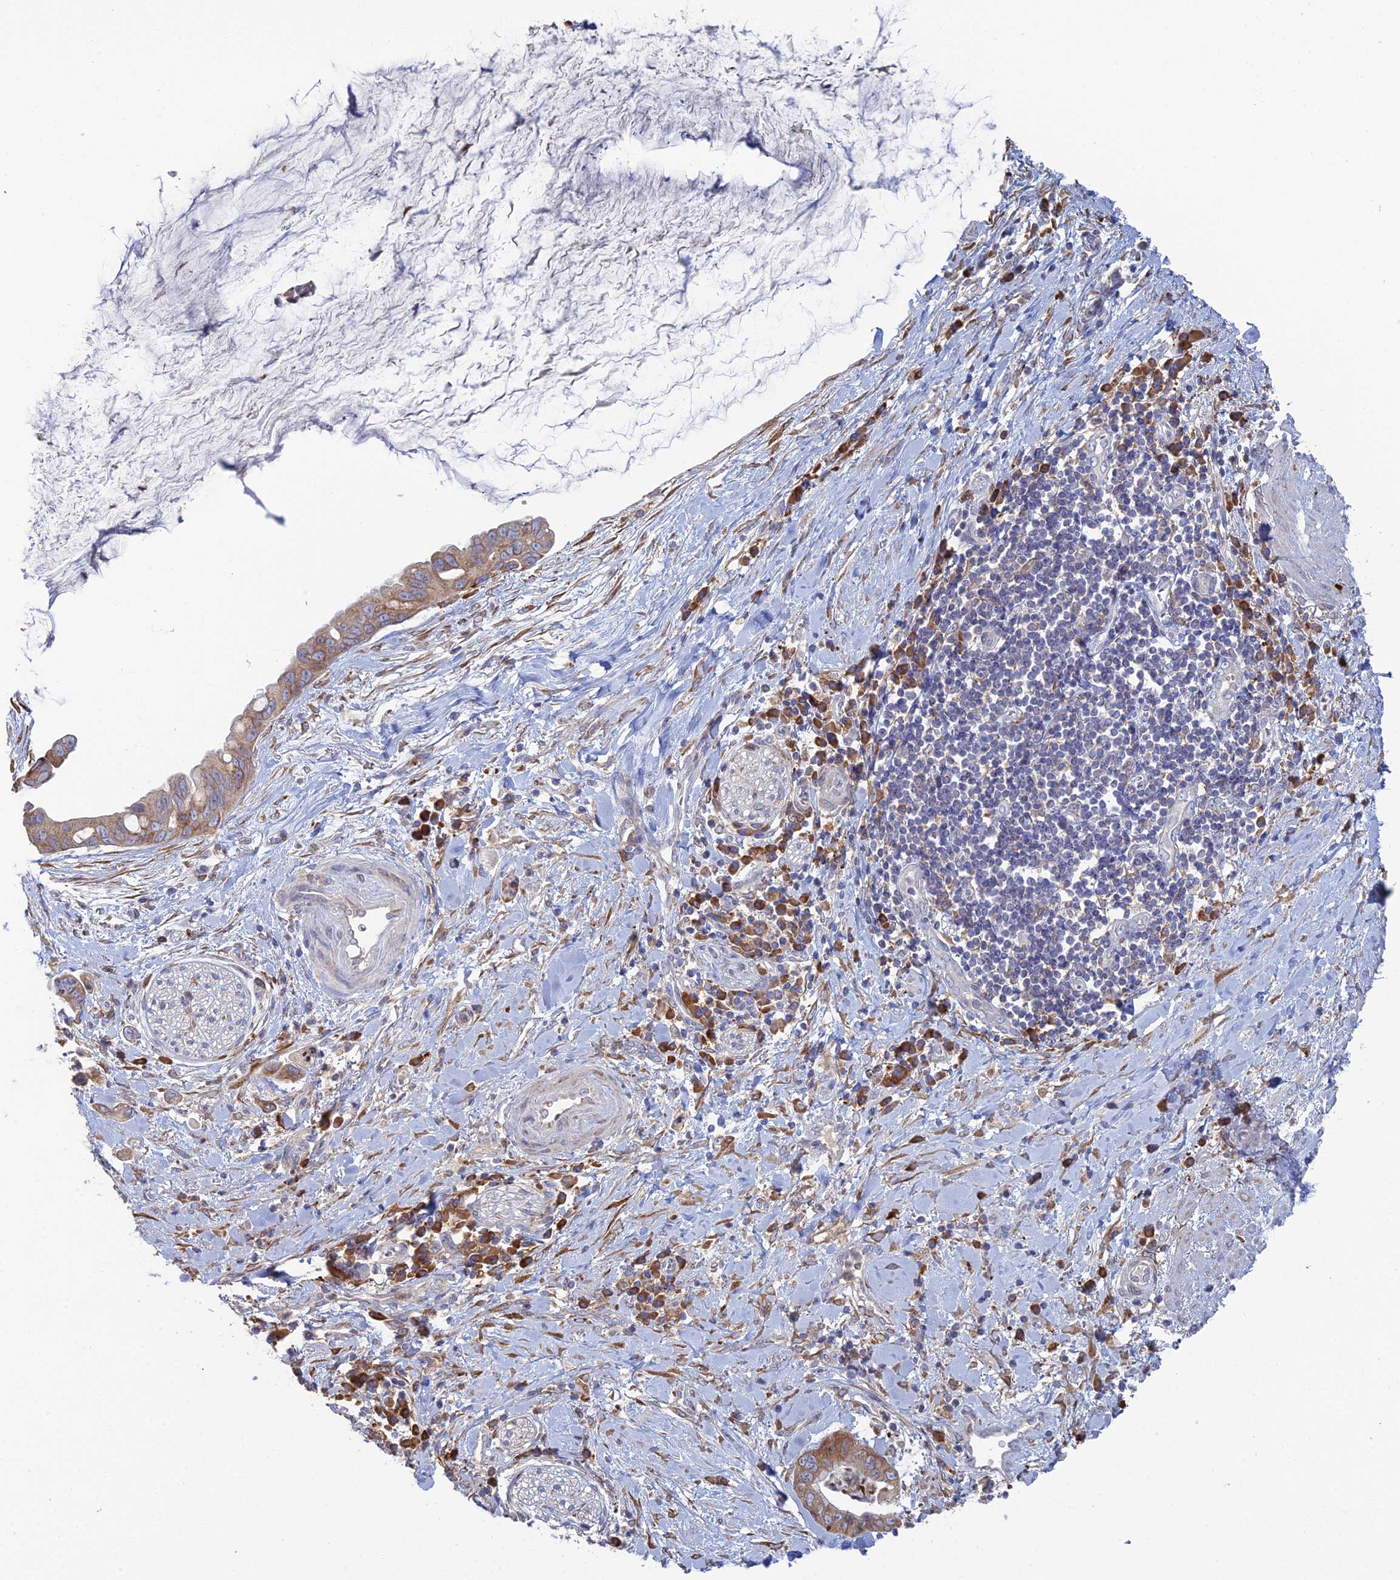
{"staining": {"intensity": "moderate", "quantity": "25%-75%", "location": "cytoplasmic/membranous"}, "tissue": "pancreatic cancer", "cell_type": "Tumor cells", "image_type": "cancer", "snomed": [{"axis": "morphology", "description": "Adenocarcinoma, NOS"}, {"axis": "topography", "description": "Pancreas"}], "caption": "A high-resolution image shows immunohistochemistry staining of adenocarcinoma (pancreatic), which shows moderate cytoplasmic/membranous staining in approximately 25%-75% of tumor cells. (Brightfield microscopy of DAB IHC at high magnification).", "gene": "TRAPPC6A", "patient": {"sex": "male", "age": 75}}